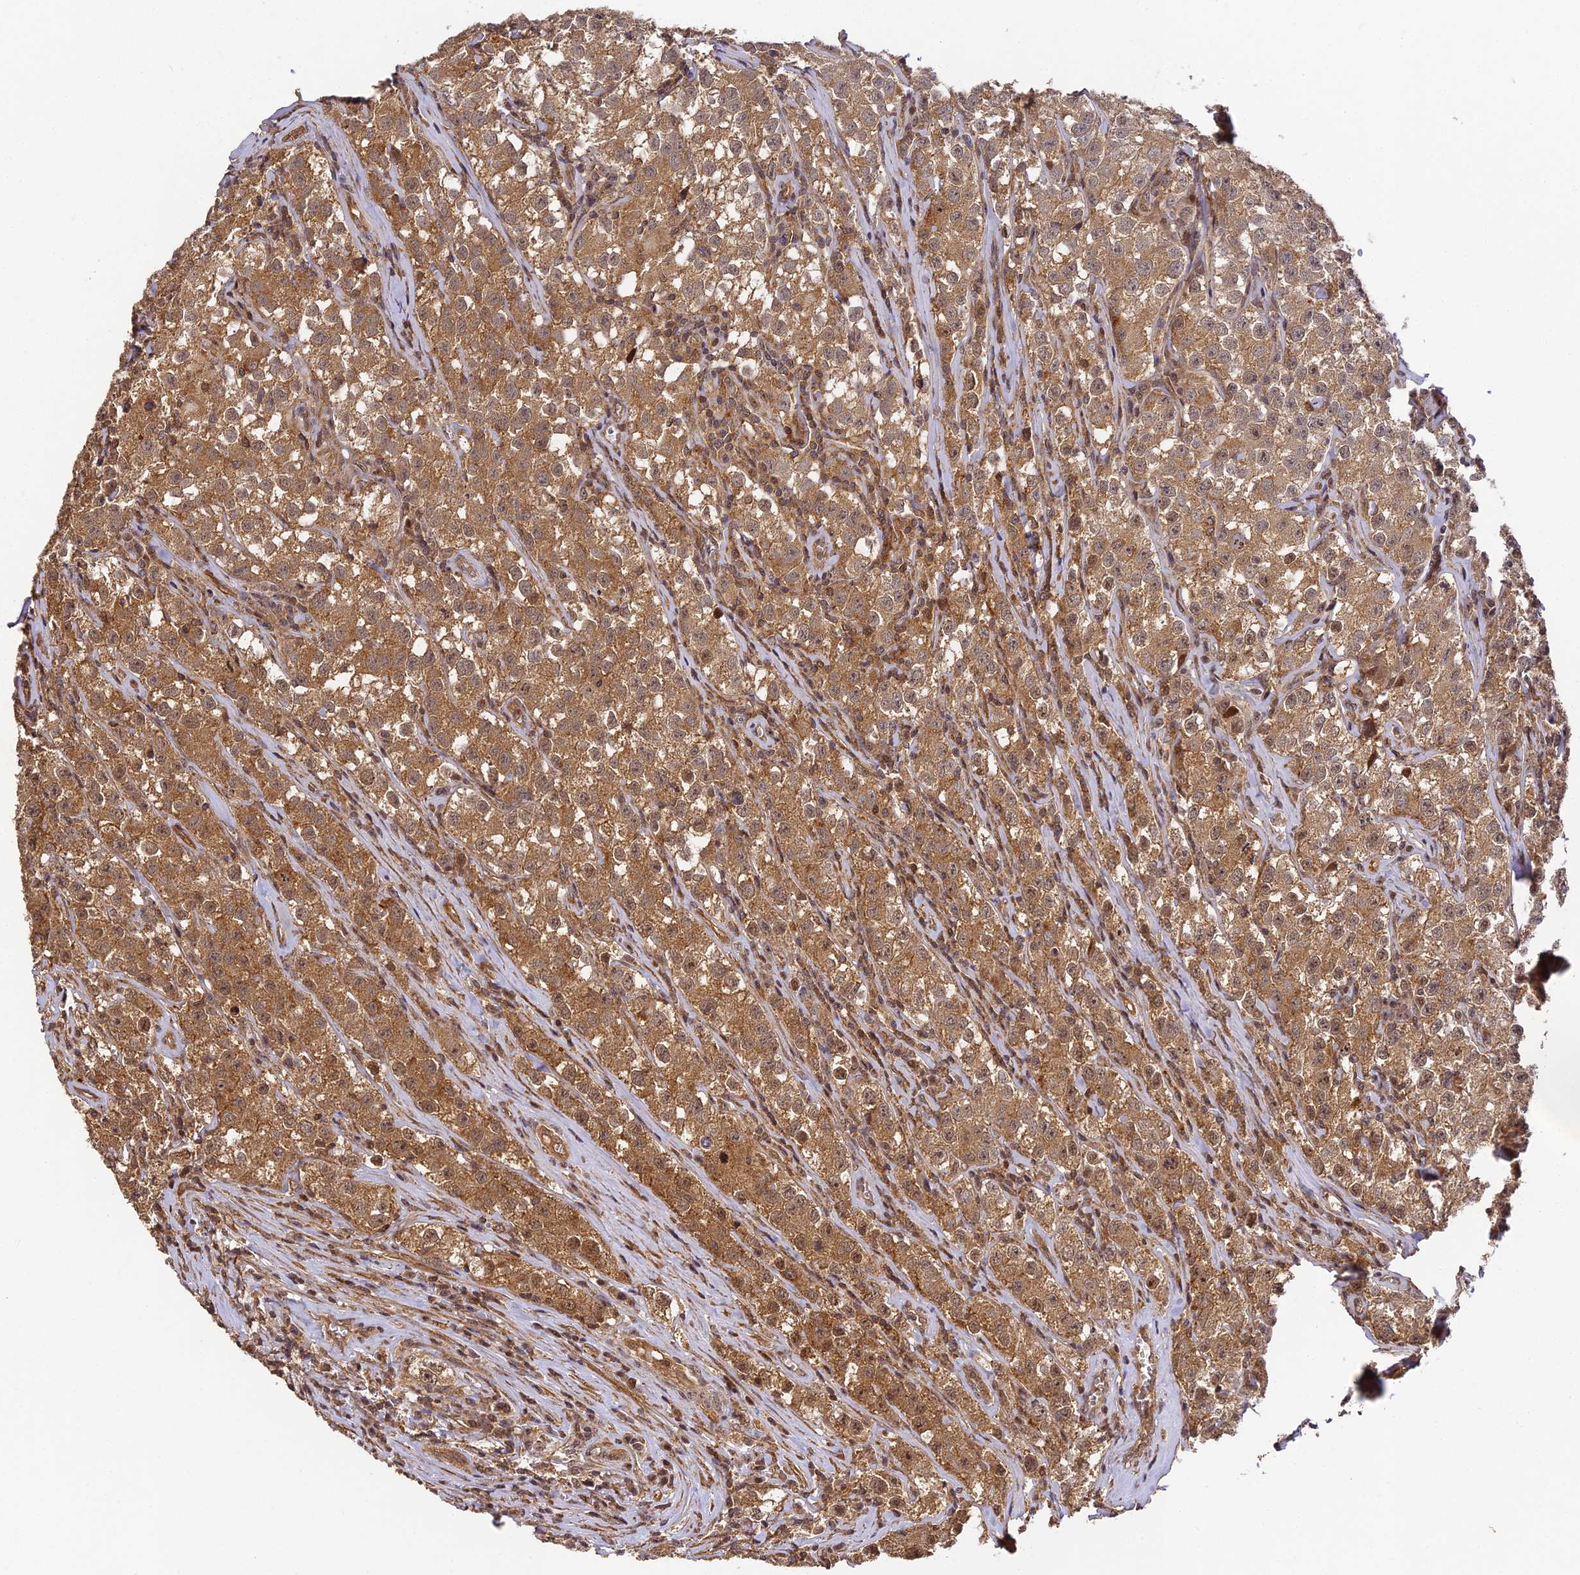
{"staining": {"intensity": "moderate", "quantity": ">75%", "location": "cytoplasmic/membranous,nuclear"}, "tissue": "testis cancer", "cell_type": "Tumor cells", "image_type": "cancer", "snomed": [{"axis": "morphology", "description": "Seminoma, NOS"}, {"axis": "morphology", "description": "Carcinoma, Embryonal, NOS"}, {"axis": "topography", "description": "Testis"}], "caption": "Brown immunohistochemical staining in testis cancer demonstrates moderate cytoplasmic/membranous and nuclear positivity in approximately >75% of tumor cells.", "gene": "ZNF443", "patient": {"sex": "male", "age": 43}}